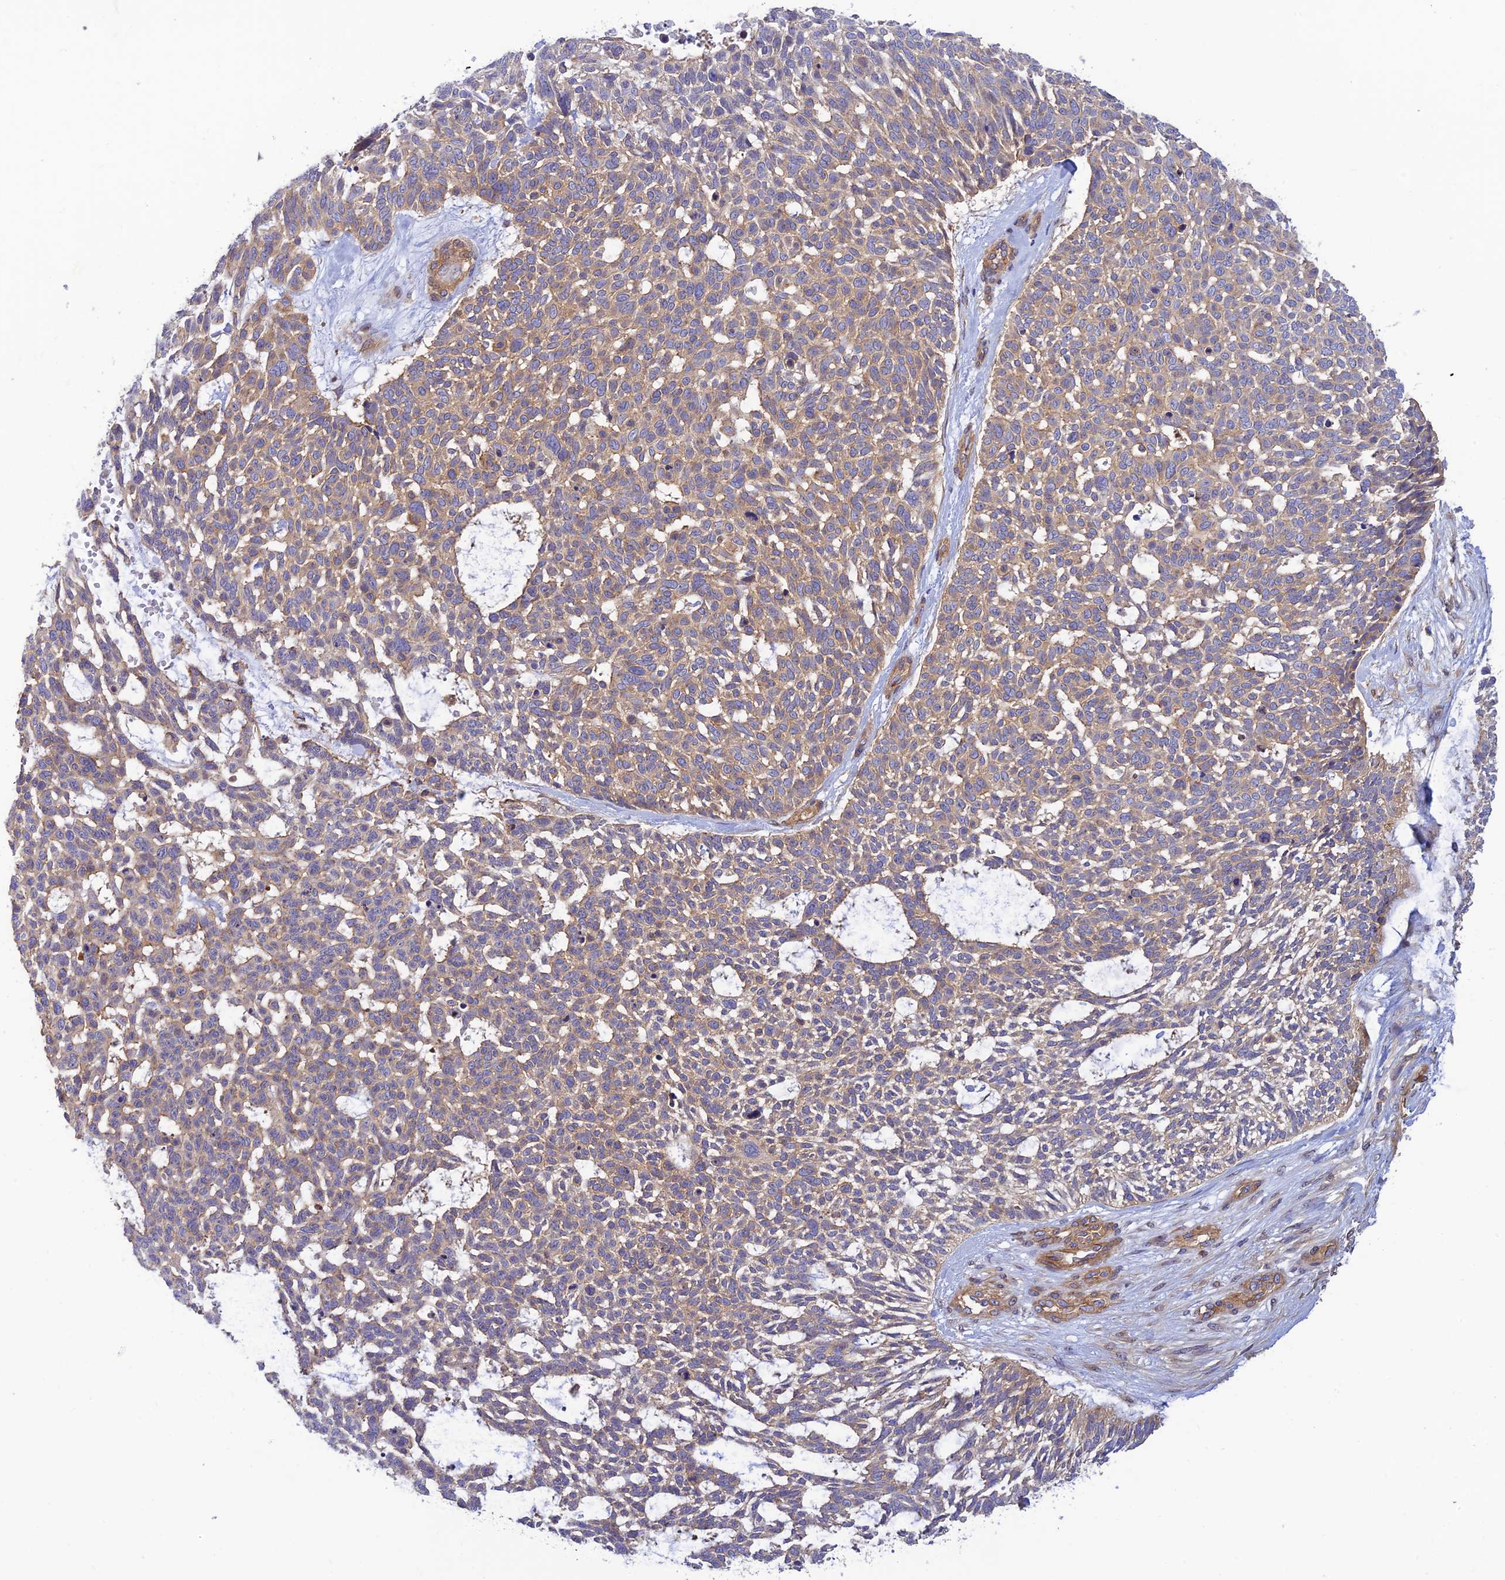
{"staining": {"intensity": "moderate", "quantity": ">75%", "location": "cytoplasmic/membranous"}, "tissue": "skin cancer", "cell_type": "Tumor cells", "image_type": "cancer", "snomed": [{"axis": "morphology", "description": "Basal cell carcinoma"}, {"axis": "topography", "description": "Skin"}], "caption": "Protein expression analysis of basal cell carcinoma (skin) demonstrates moderate cytoplasmic/membranous expression in about >75% of tumor cells.", "gene": "PPP1R12C", "patient": {"sex": "male", "age": 88}}